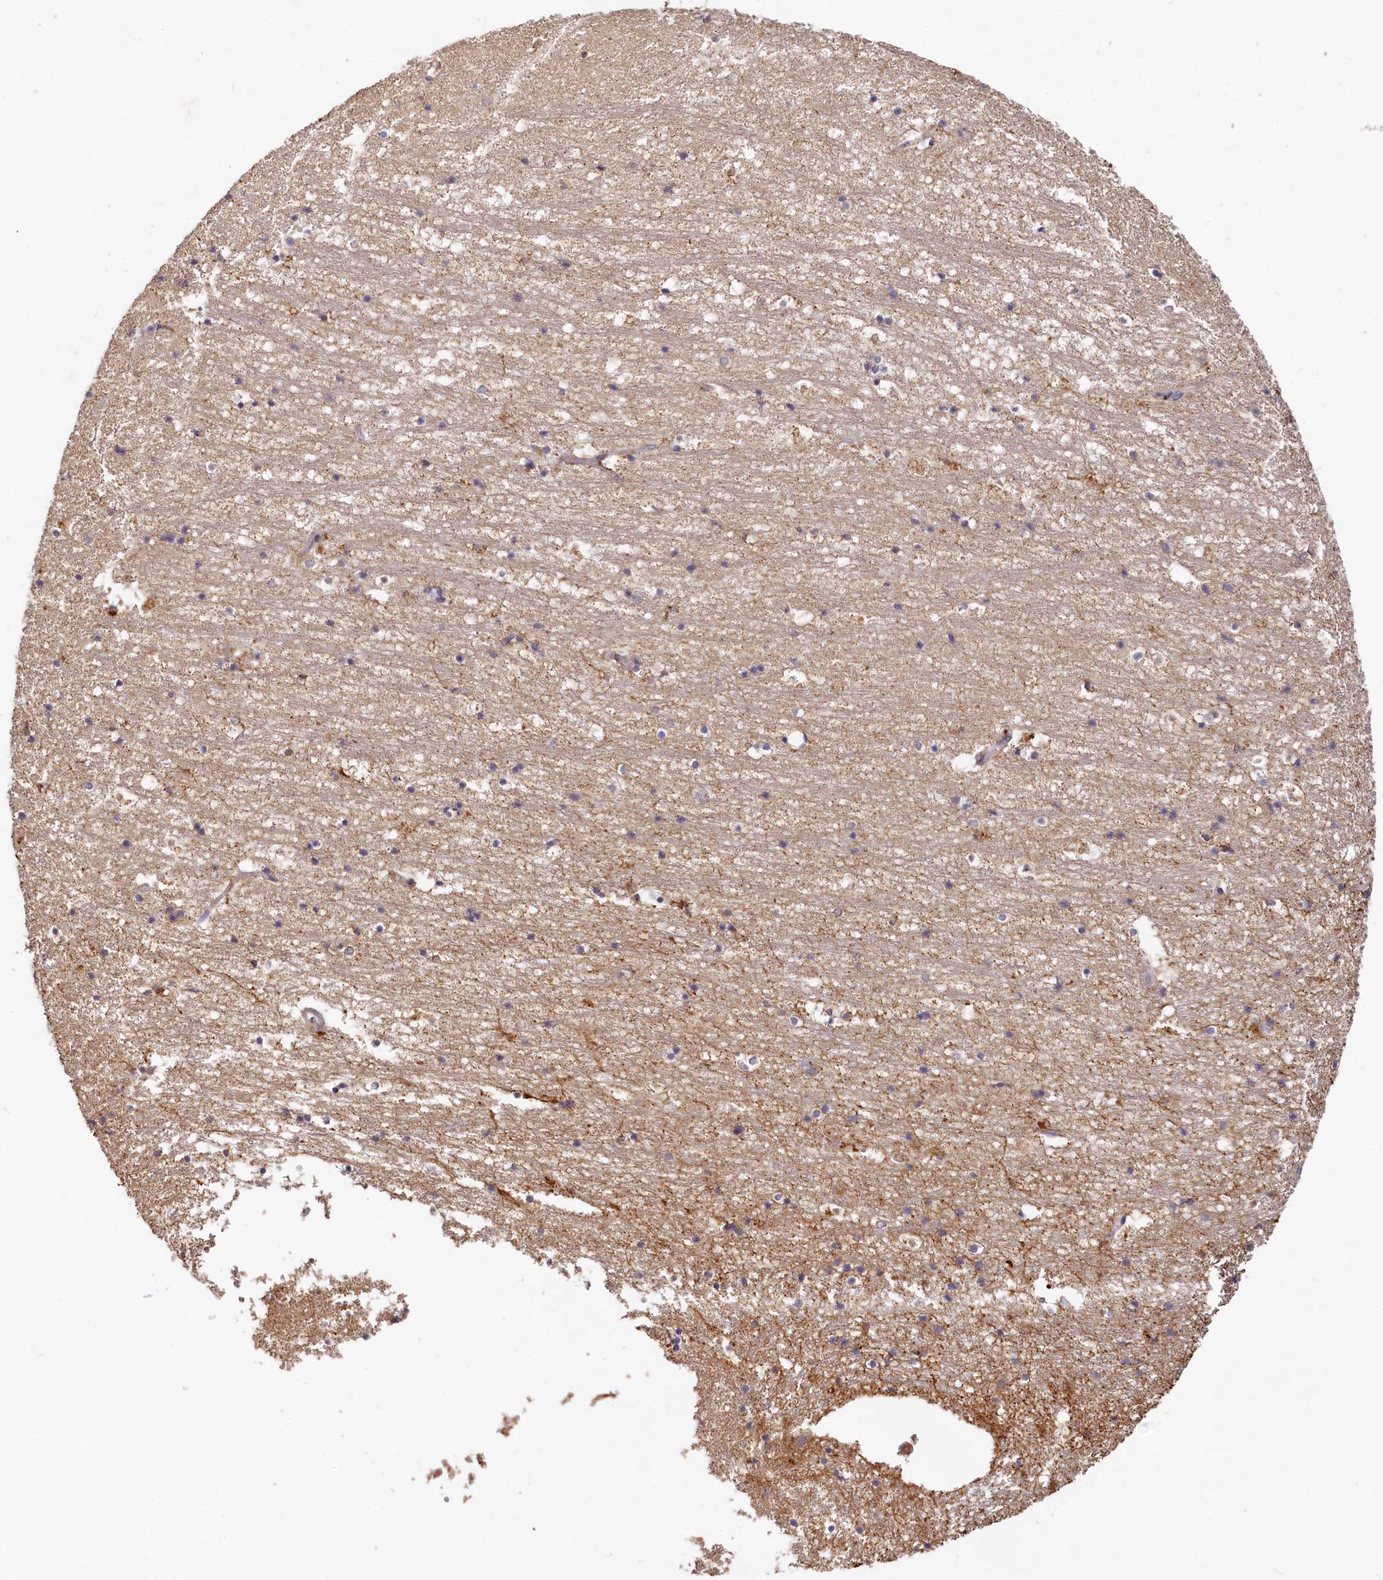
{"staining": {"intensity": "negative", "quantity": "none", "location": "none"}, "tissue": "hippocampus", "cell_type": "Glial cells", "image_type": "normal", "snomed": [{"axis": "morphology", "description": "Normal tissue, NOS"}, {"axis": "topography", "description": "Hippocampus"}], "caption": "IHC histopathology image of normal hippocampus: hippocampus stained with DAB shows no significant protein positivity in glial cells. (DAB (3,3'-diaminobenzidine) IHC visualized using brightfield microscopy, high magnification).", "gene": "HERC3", "patient": {"sex": "female", "age": 52}}